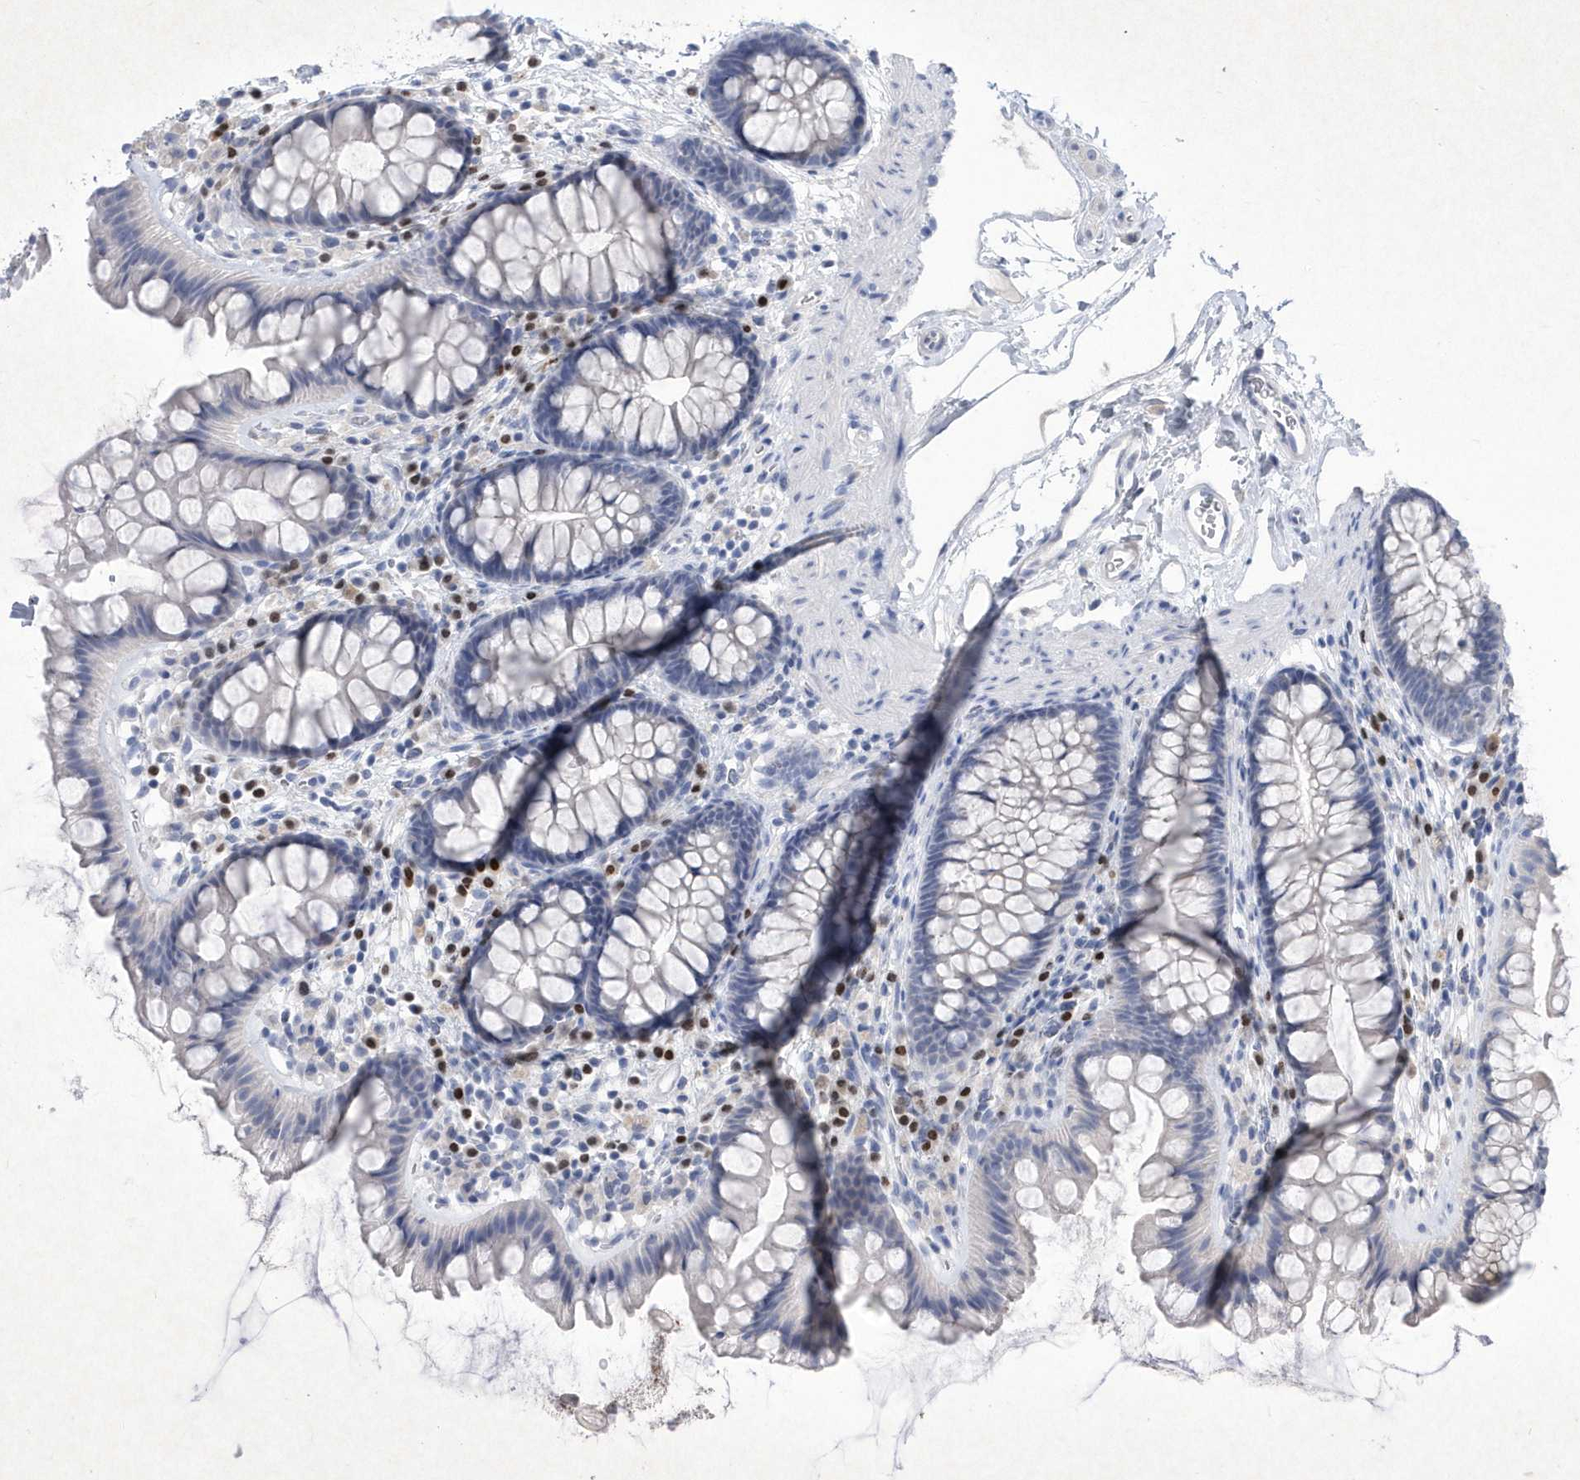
{"staining": {"intensity": "negative", "quantity": "none", "location": "none"}, "tissue": "colon", "cell_type": "Endothelial cells", "image_type": "normal", "snomed": [{"axis": "morphology", "description": "Normal tissue, NOS"}, {"axis": "topography", "description": "Colon"}], "caption": "Immunohistochemical staining of unremarkable human colon reveals no significant expression in endothelial cells. Brightfield microscopy of immunohistochemistry stained with DAB (3,3'-diaminobenzidine) (brown) and hematoxylin (blue), captured at high magnification.", "gene": "BHLHA15", "patient": {"sex": "female", "age": 62}}